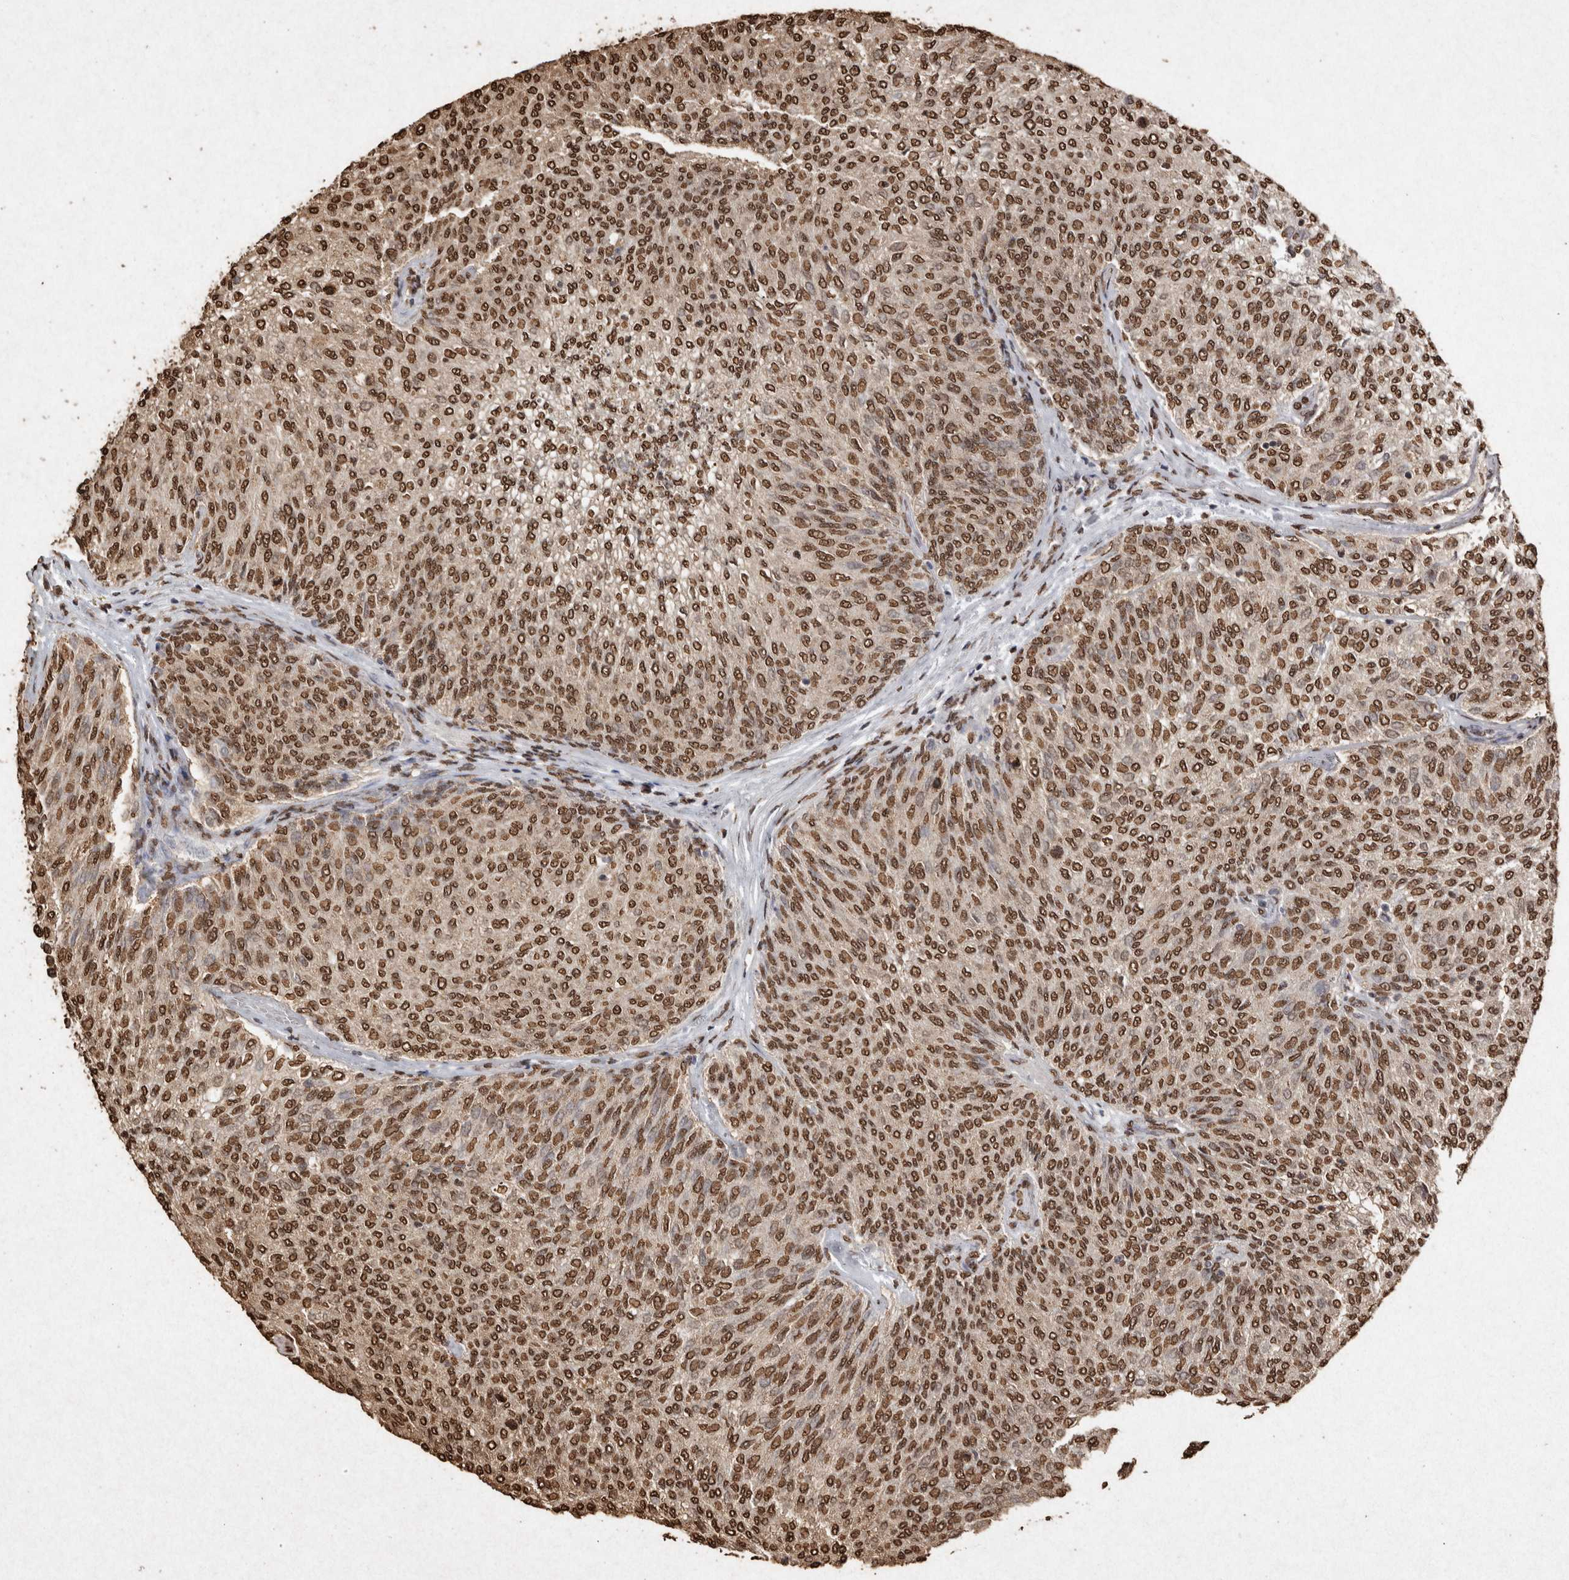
{"staining": {"intensity": "strong", "quantity": ">75%", "location": "nuclear"}, "tissue": "urothelial cancer", "cell_type": "Tumor cells", "image_type": "cancer", "snomed": [{"axis": "morphology", "description": "Urothelial carcinoma, Low grade"}, {"axis": "topography", "description": "Urinary bladder"}], "caption": "Strong nuclear expression is seen in approximately >75% of tumor cells in low-grade urothelial carcinoma. (brown staining indicates protein expression, while blue staining denotes nuclei).", "gene": "FSTL3", "patient": {"sex": "female", "age": 79}}